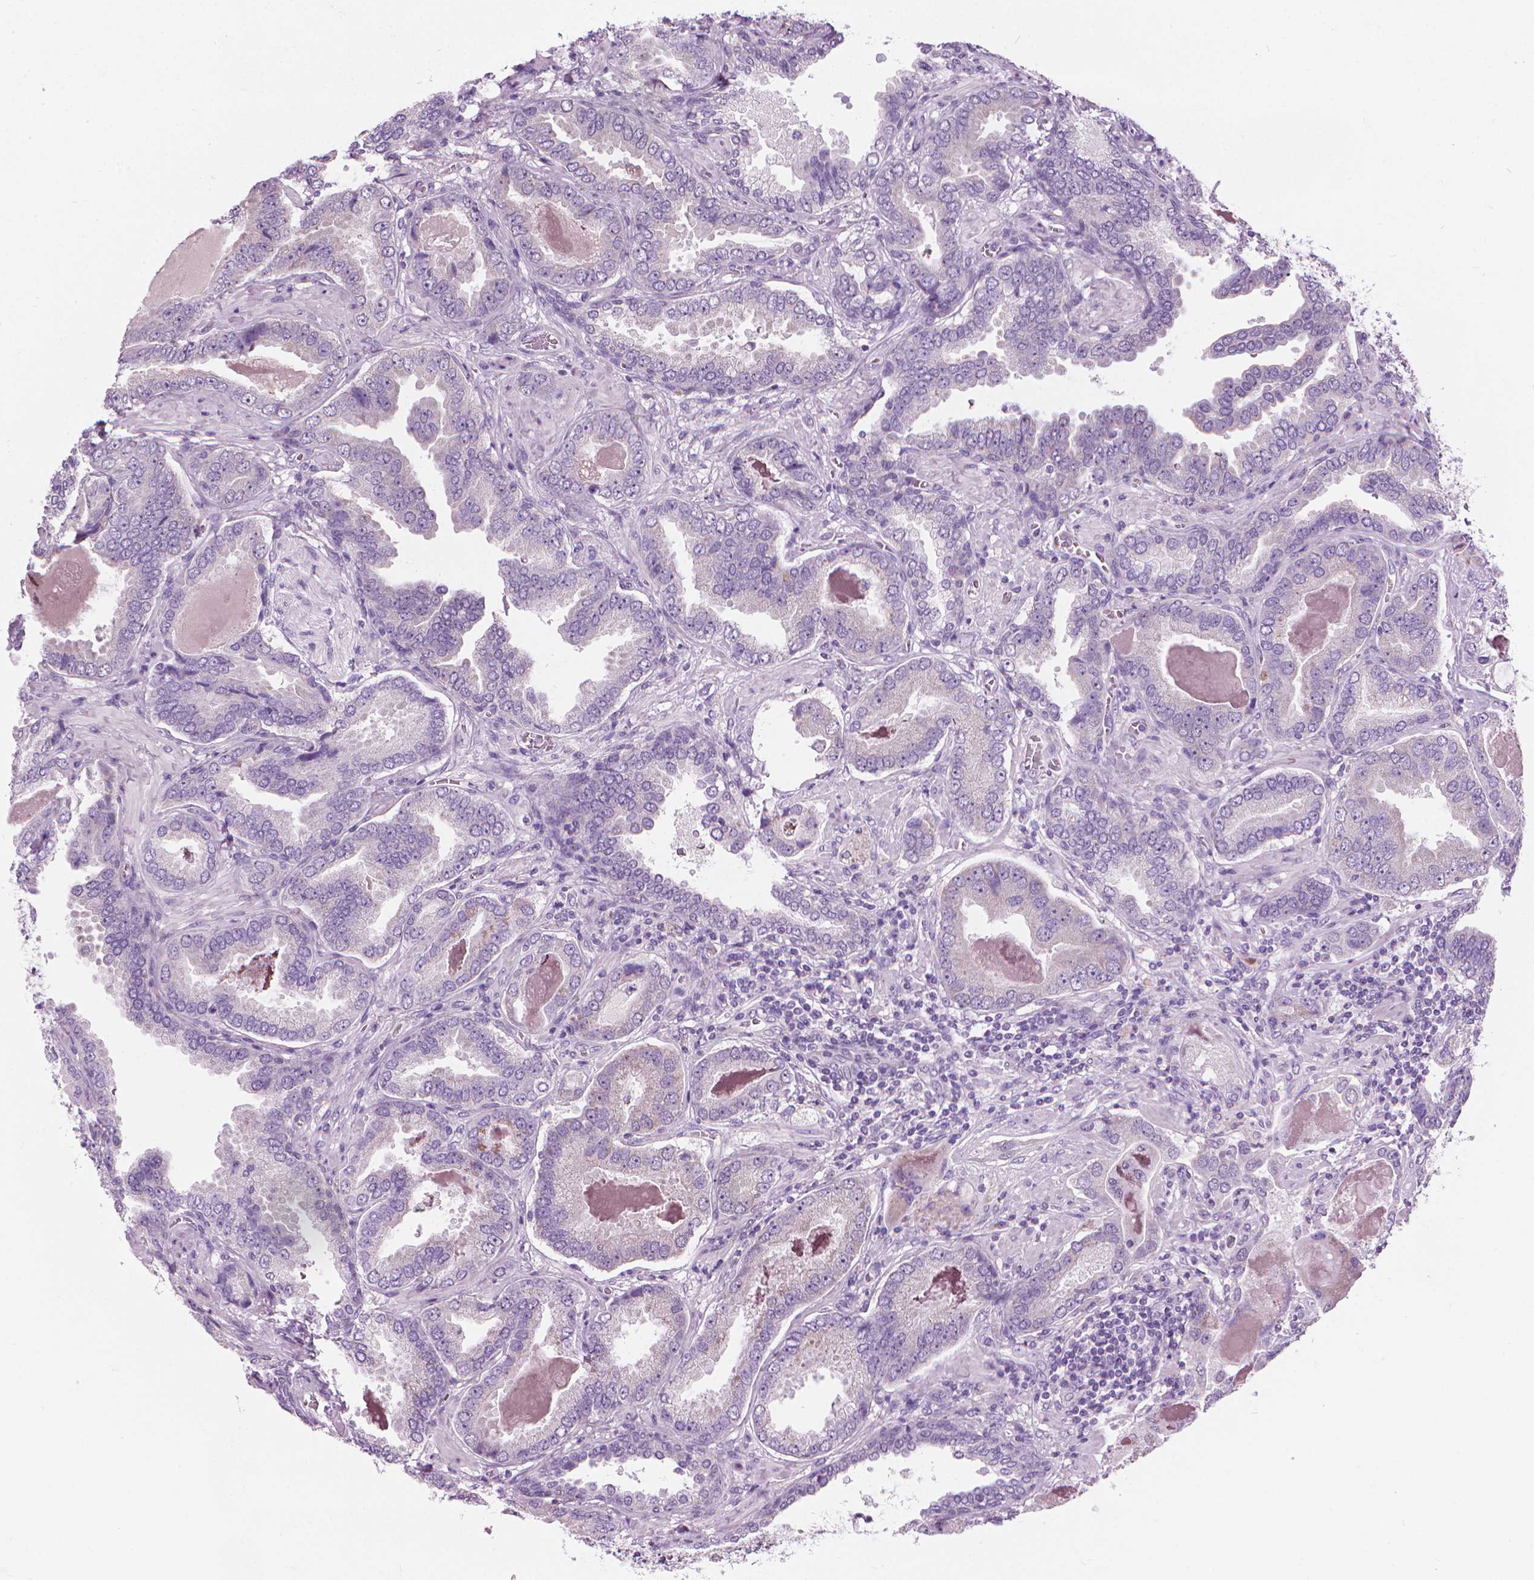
{"staining": {"intensity": "negative", "quantity": "none", "location": "none"}, "tissue": "prostate cancer", "cell_type": "Tumor cells", "image_type": "cancer", "snomed": [{"axis": "morphology", "description": "Adenocarcinoma, NOS"}, {"axis": "topography", "description": "Prostate"}], "caption": "Immunohistochemistry of prostate cancer (adenocarcinoma) reveals no positivity in tumor cells. The staining was performed using DAB (3,3'-diaminobenzidine) to visualize the protein expression in brown, while the nuclei were stained in blue with hematoxylin (Magnification: 20x).", "gene": "CFAP126", "patient": {"sex": "male", "age": 64}}